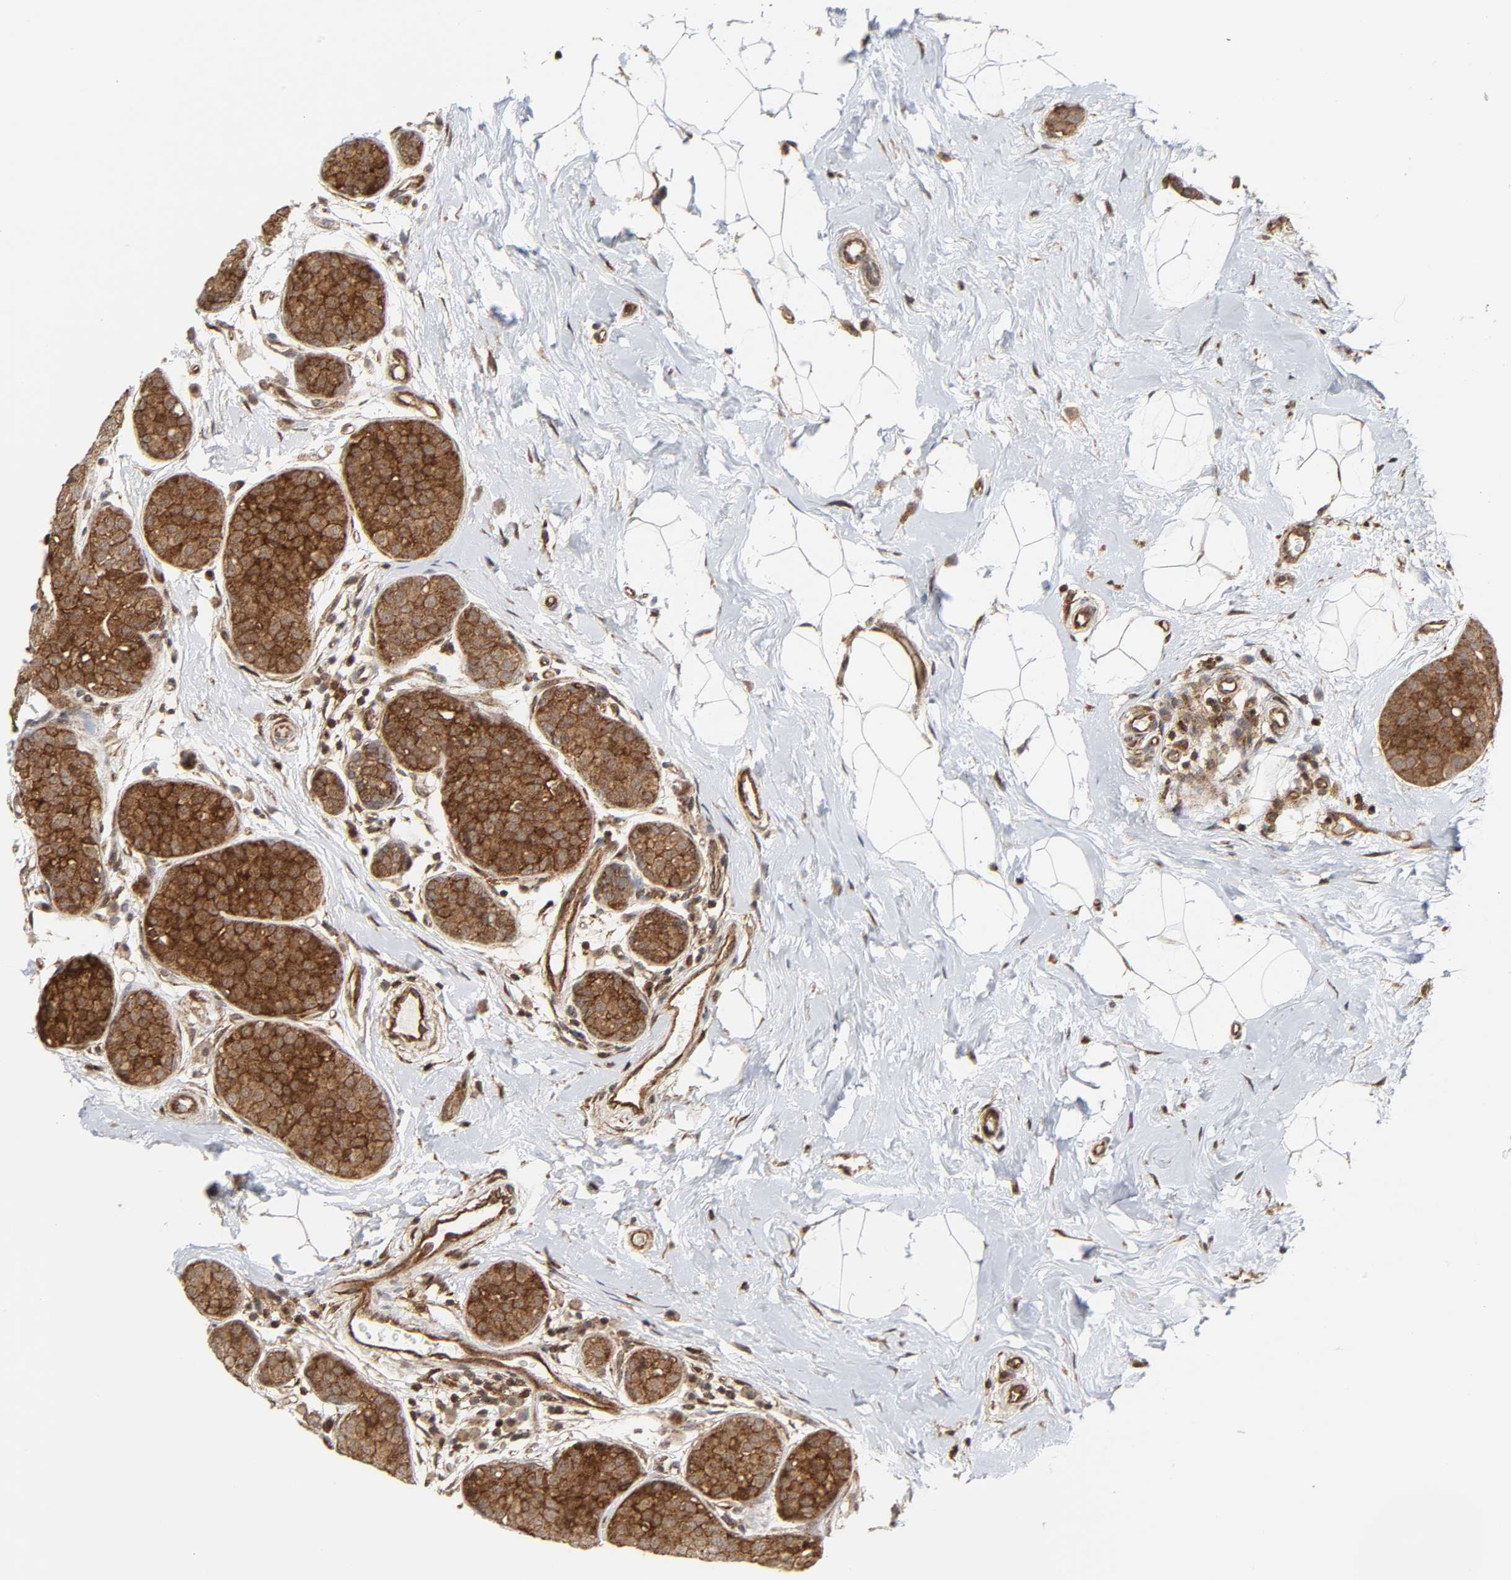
{"staining": {"intensity": "moderate", "quantity": ">75%", "location": "cytoplasmic/membranous"}, "tissue": "breast cancer", "cell_type": "Tumor cells", "image_type": "cancer", "snomed": [{"axis": "morphology", "description": "Lobular carcinoma, in situ"}, {"axis": "morphology", "description": "Lobular carcinoma"}, {"axis": "topography", "description": "Breast"}], "caption": "A photomicrograph showing moderate cytoplasmic/membranous staining in about >75% of tumor cells in breast cancer, as visualized by brown immunohistochemical staining.", "gene": "MAPK1", "patient": {"sex": "female", "age": 41}}